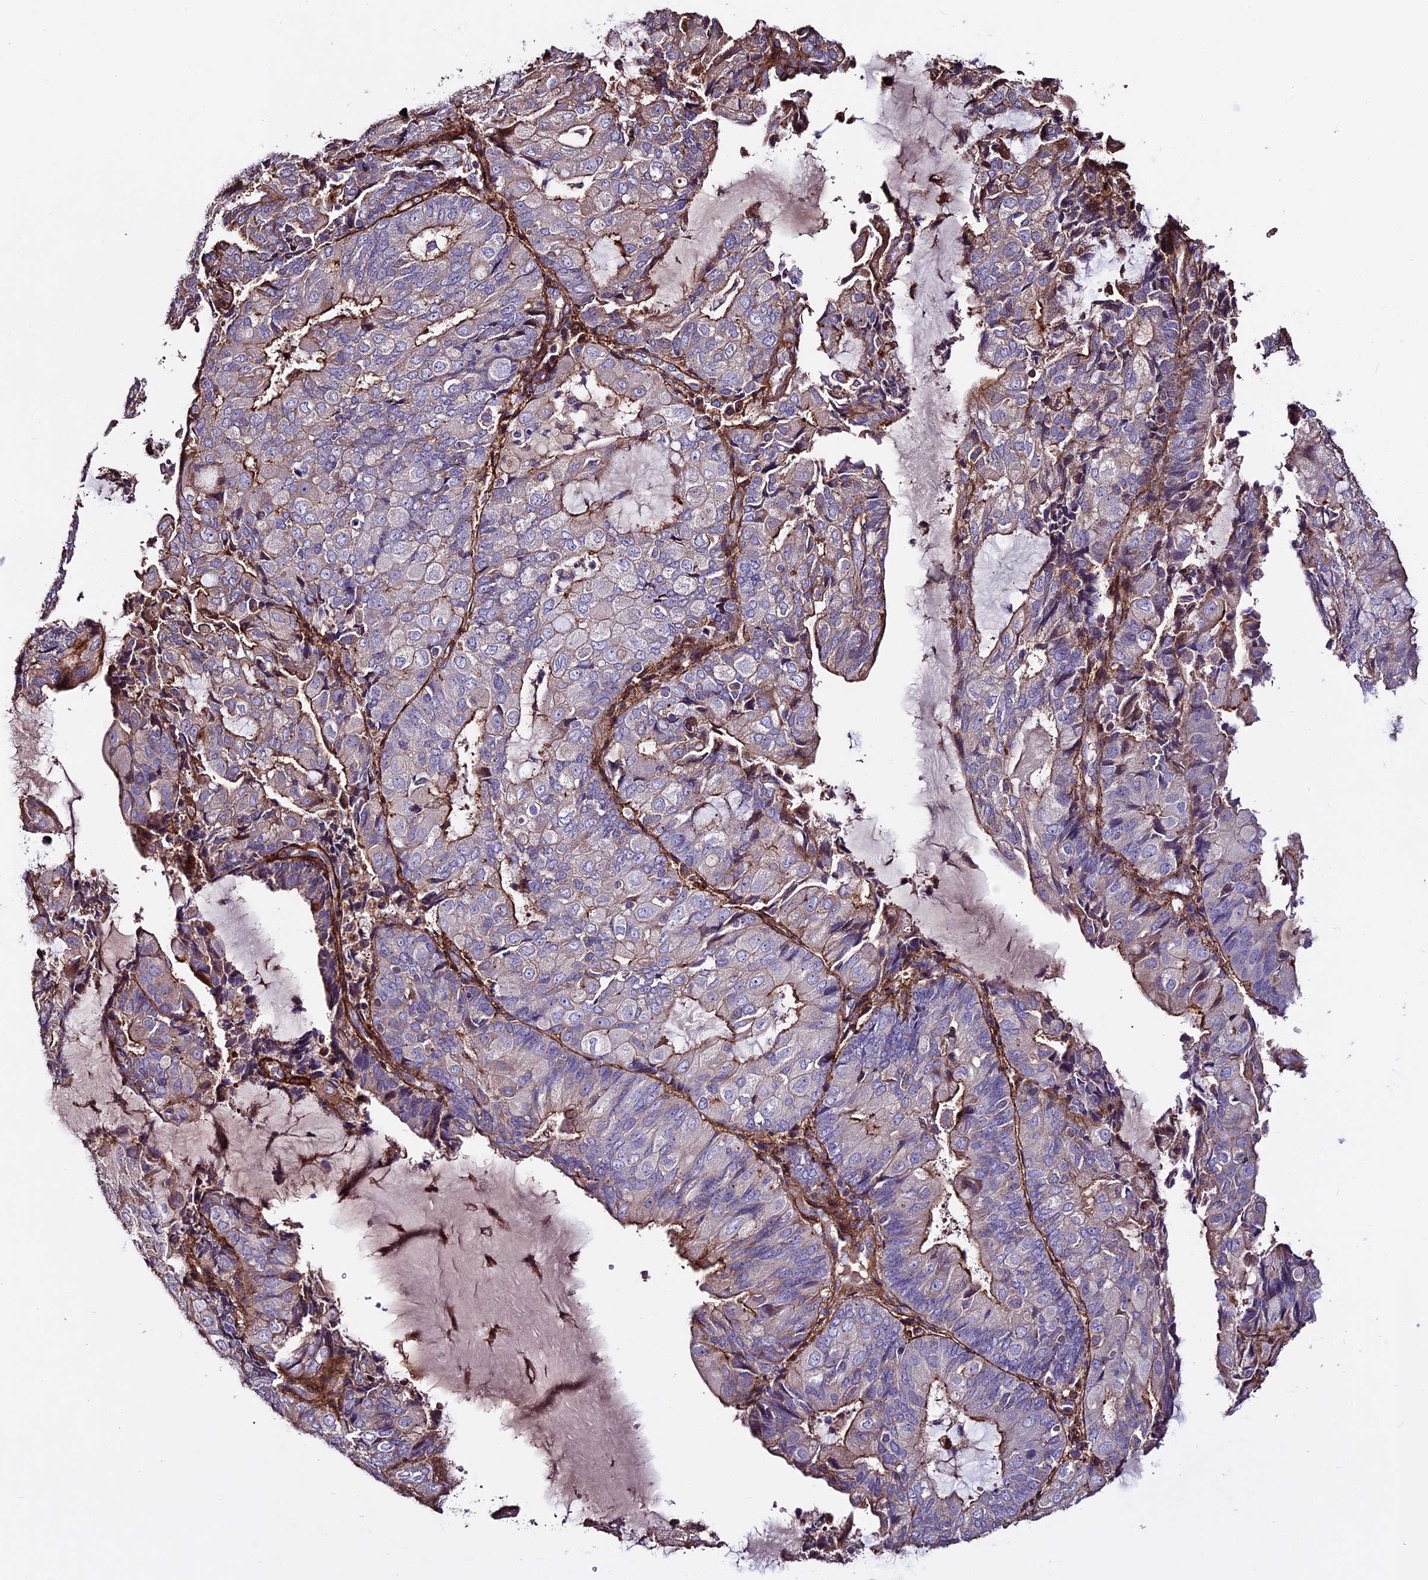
{"staining": {"intensity": "moderate", "quantity": "<25%", "location": "cytoplasmic/membranous"}, "tissue": "endometrial cancer", "cell_type": "Tumor cells", "image_type": "cancer", "snomed": [{"axis": "morphology", "description": "Adenocarcinoma, NOS"}, {"axis": "topography", "description": "Endometrium"}], "caption": "Brown immunohistochemical staining in endometrial cancer (adenocarcinoma) demonstrates moderate cytoplasmic/membranous positivity in about <25% of tumor cells.", "gene": "EVA1B", "patient": {"sex": "female", "age": 81}}